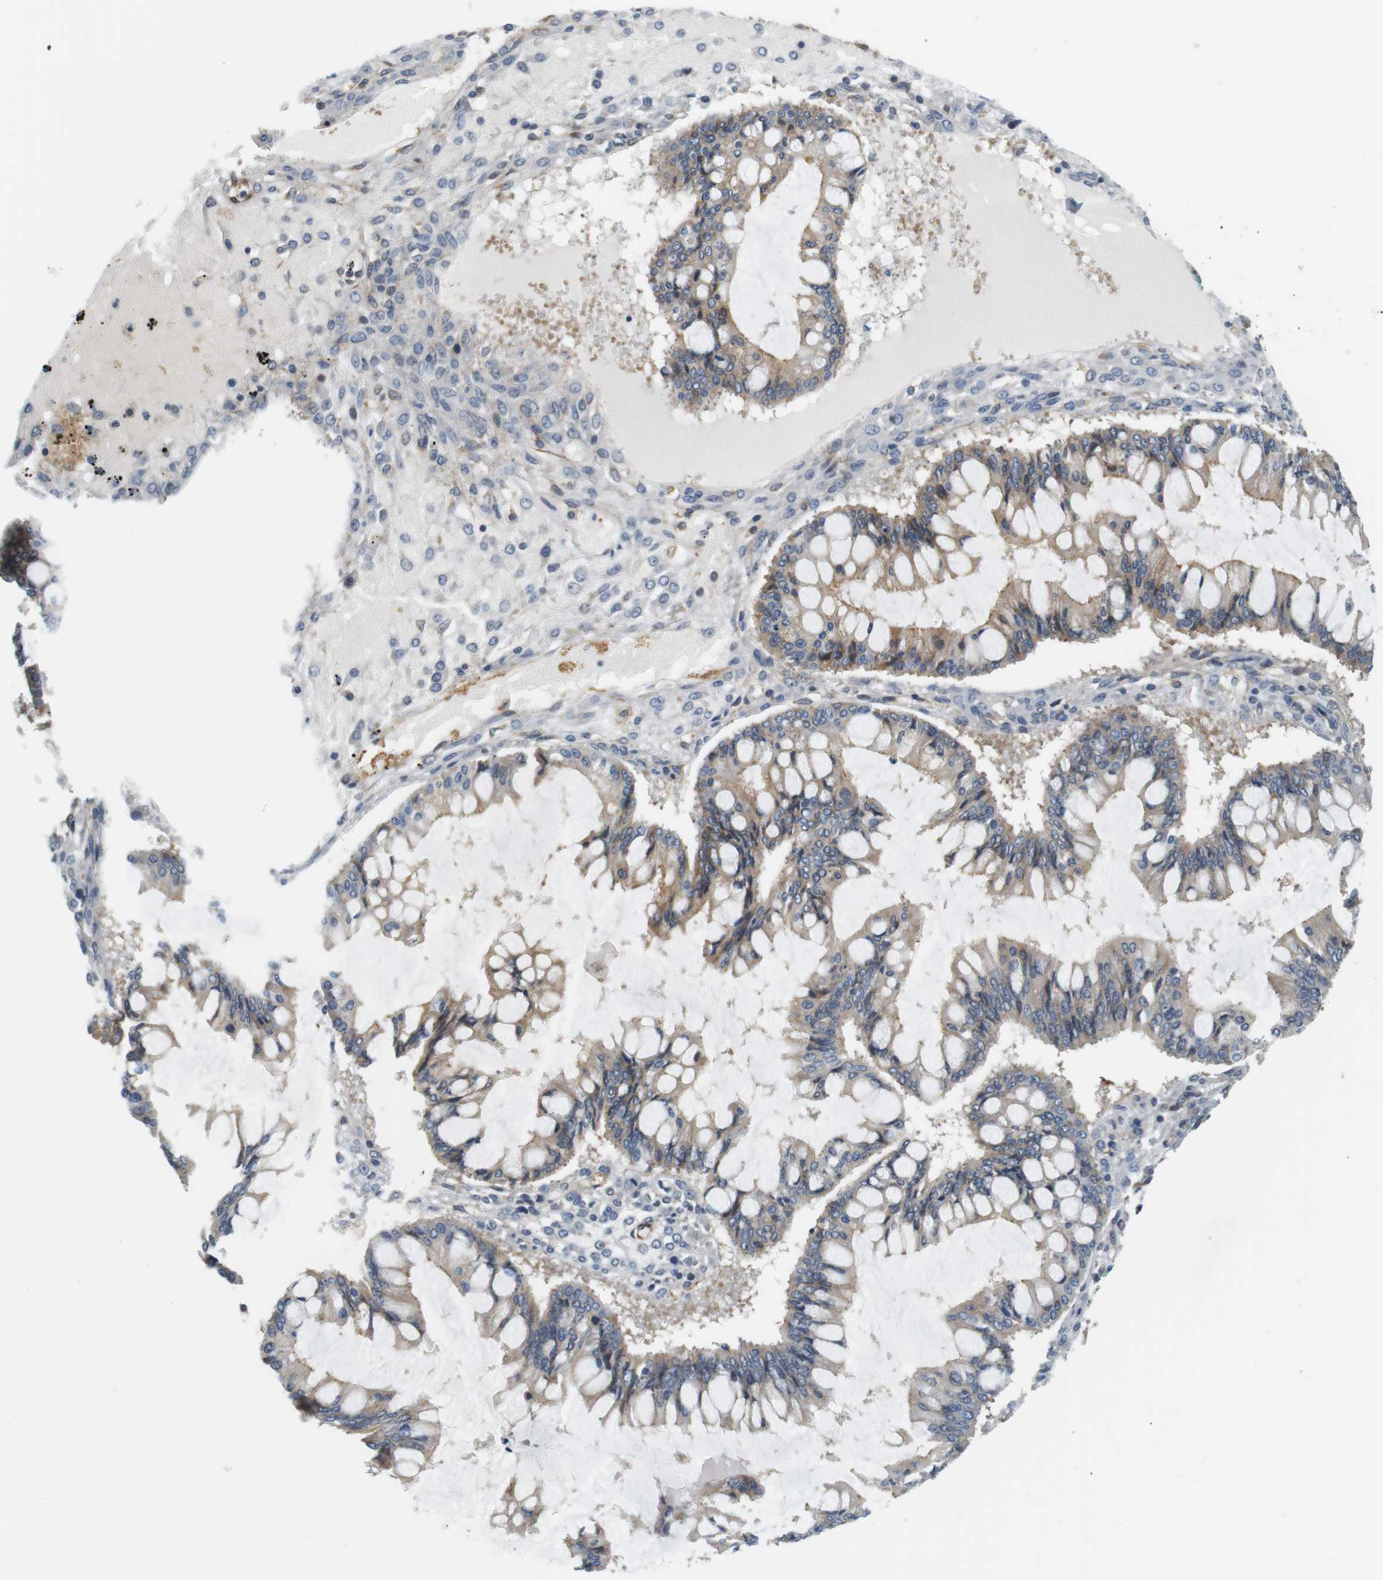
{"staining": {"intensity": "weak", "quantity": "25%-75%", "location": "cytoplasmic/membranous"}, "tissue": "ovarian cancer", "cell_type": "Tumor cells", "image_type": "cancer", "snomed": [{"axis": "morphology", "description": "Cystadenocarcinoma, mucinous, NOS"}, {"axis": "topography", "description": "Ovary"}], "caption": "Immunohistochemistry micrograph of neoplastic tissue: ovarian cancer (mucinous cystadenocarcinoma) stained using immunohistochemistry demonstrates low levels of weak protein expression localized specifically in the cytoplasmic/membranous of tumor cells, appearing as a cytoplasmic/membranous brown color.", "gene": "SH3GLB1", "patient": {"sex": "female", "age": 73}}